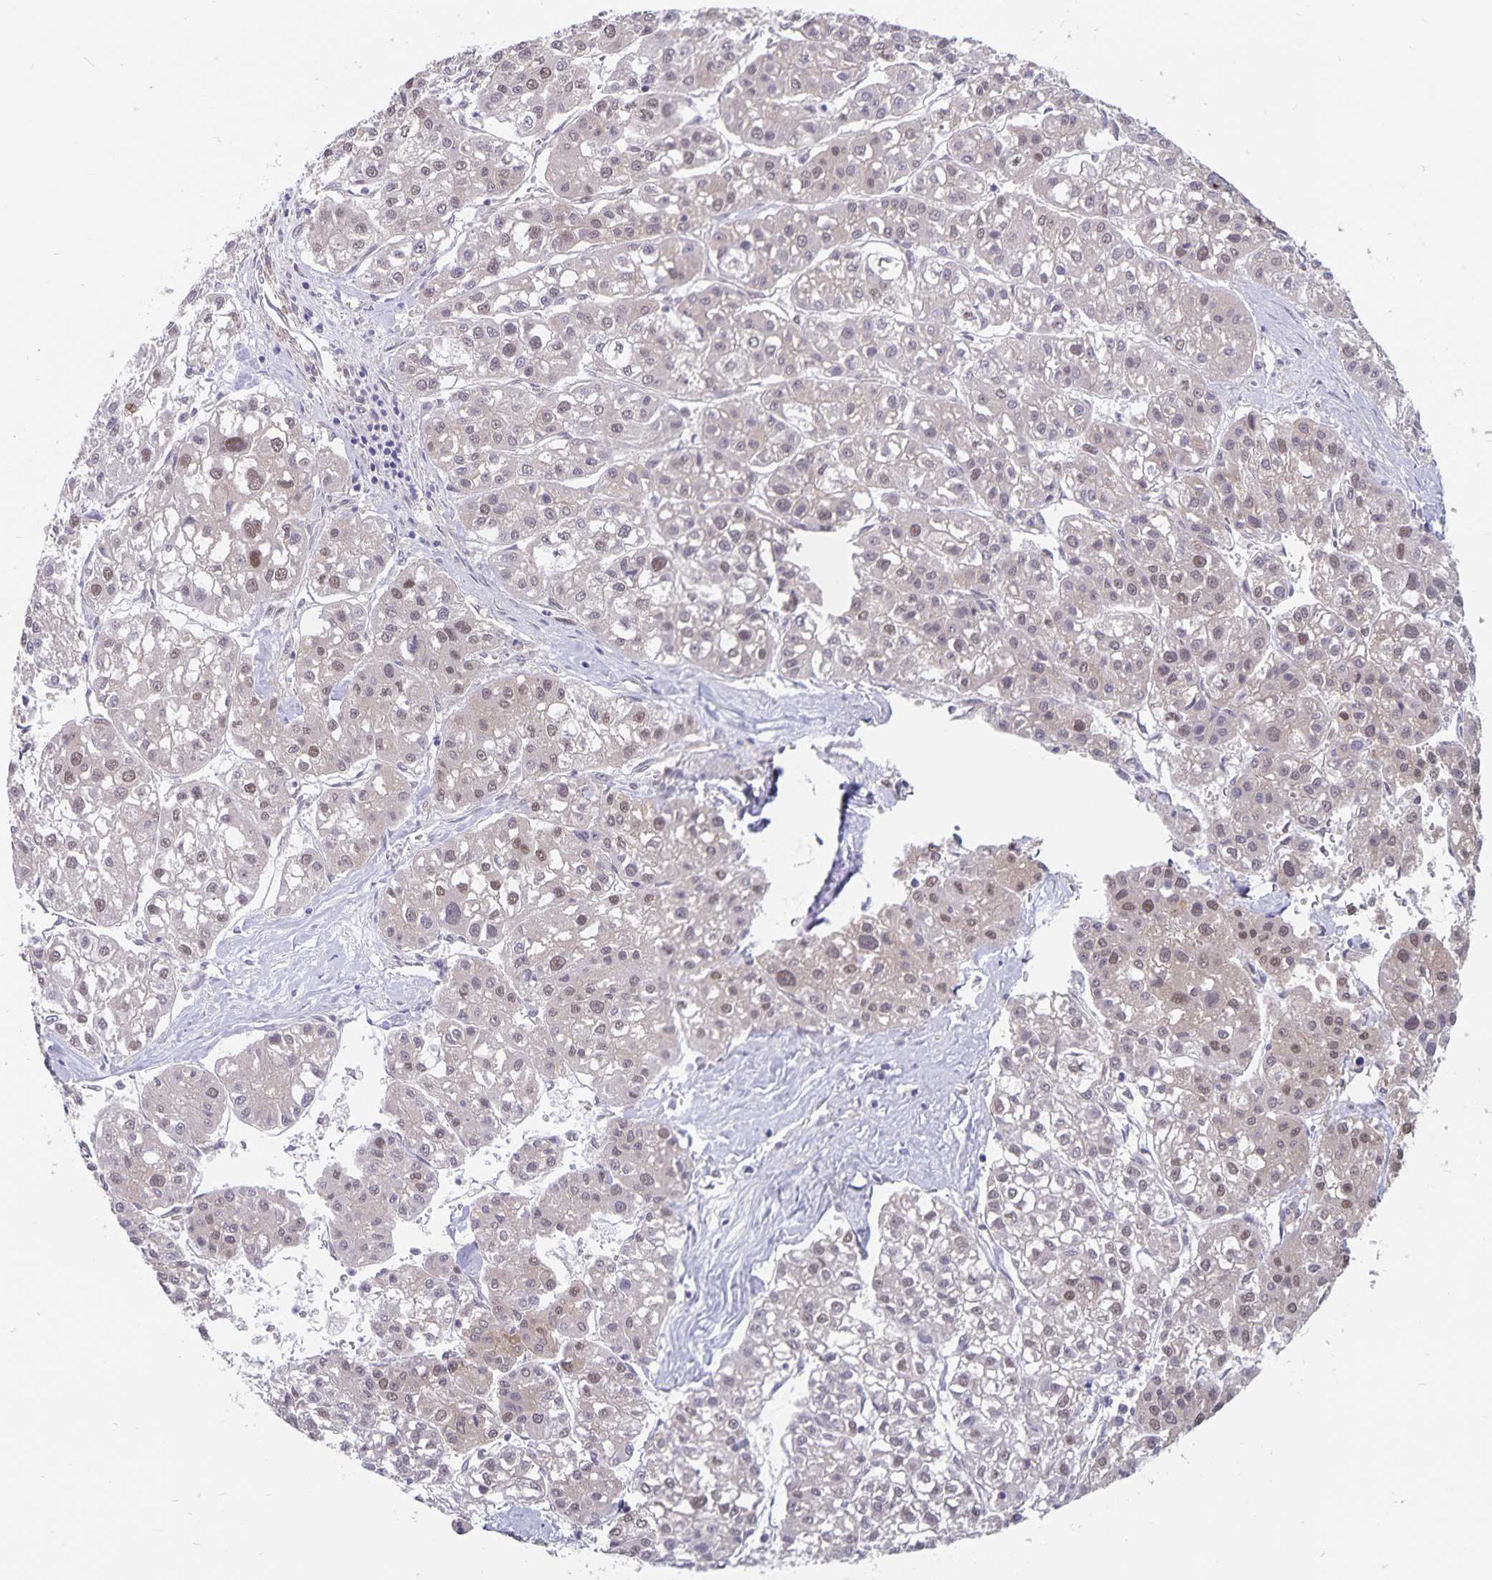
{"staining": {"intensity": "weak", "quantity": "25%-75%", "location": "nuclear"}, "tissue": "liver cancer", "cell_type": "Tumor cells", "image_type": "cancer", "snomed": [{"axis": "morphology", "description": "Carcinoma, Hepatocellular, NOS"}, {"axis": "topography", "description": "Liver"}], "caption": "Weak nuclear positivity for a protein is appreciated in about 25%-75% of tumor cells of hepatocellular carcinoma (liver) using IHC.", "gene": "BAG6", "patient": {"sex": "male", "age": 73}}